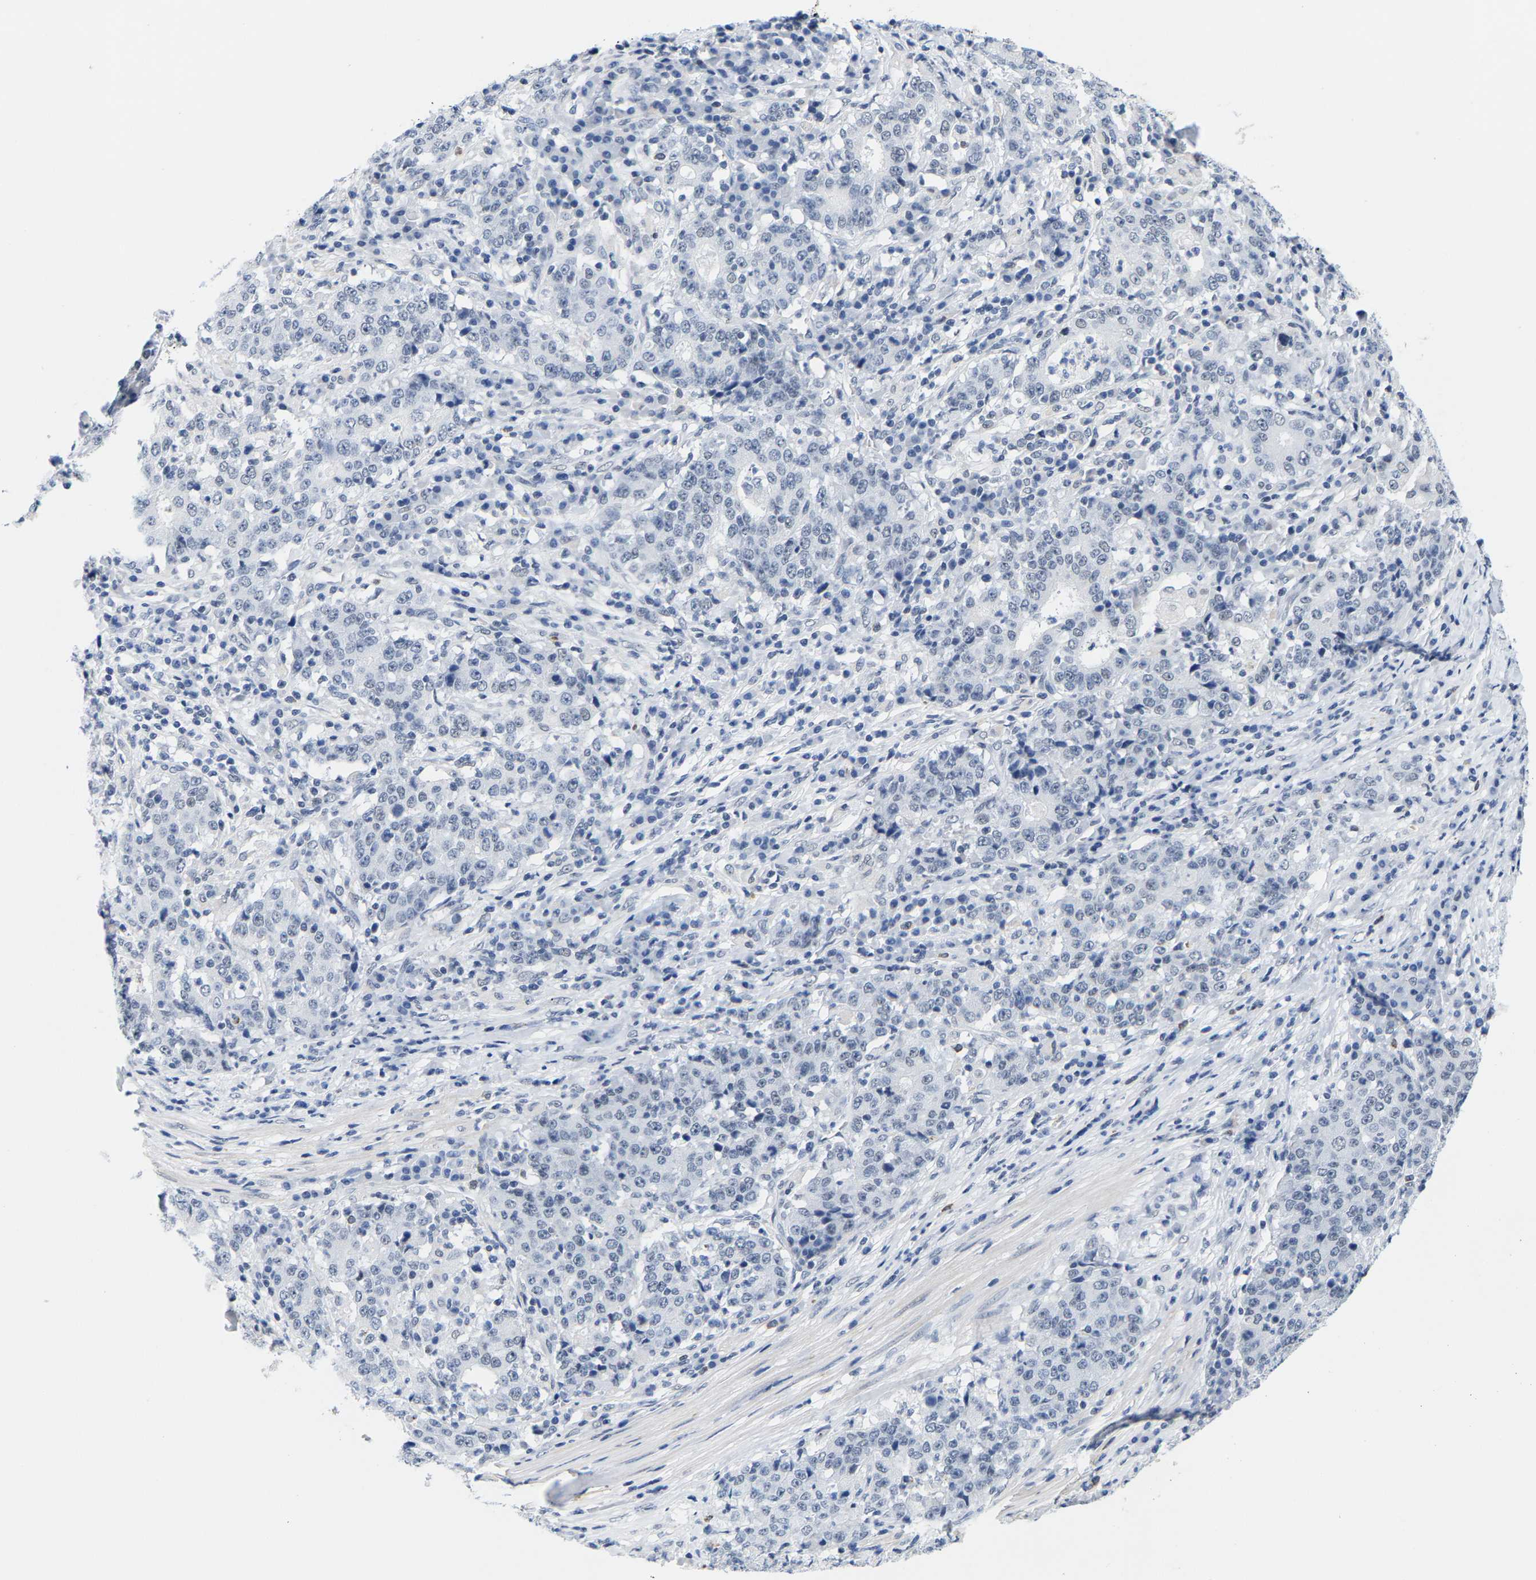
{"staining": {"intensity": "negative", "quantity": "none", "location": "none"}, "tissue": "stomach cancer", "cell_type": "Tumor cells", "image_type": "cancer", "snomed": [{"axis": "morphology", "description": "Adenocarcinoma, NOS"}, {"axis": "topography", "description": "Stomach"}], "caption": "IHC micrograph of neoplastic tissue: adenocarcinoma (stomach) stained with DAB (3,3'-diaminobenzidine) shows no significant protein positivity in tumor cells. (Immunohistochemistry, brightfield microscopy, high magnification).", "gene": "SETD1B", "patient": {"sex": "male", "age": 59}}